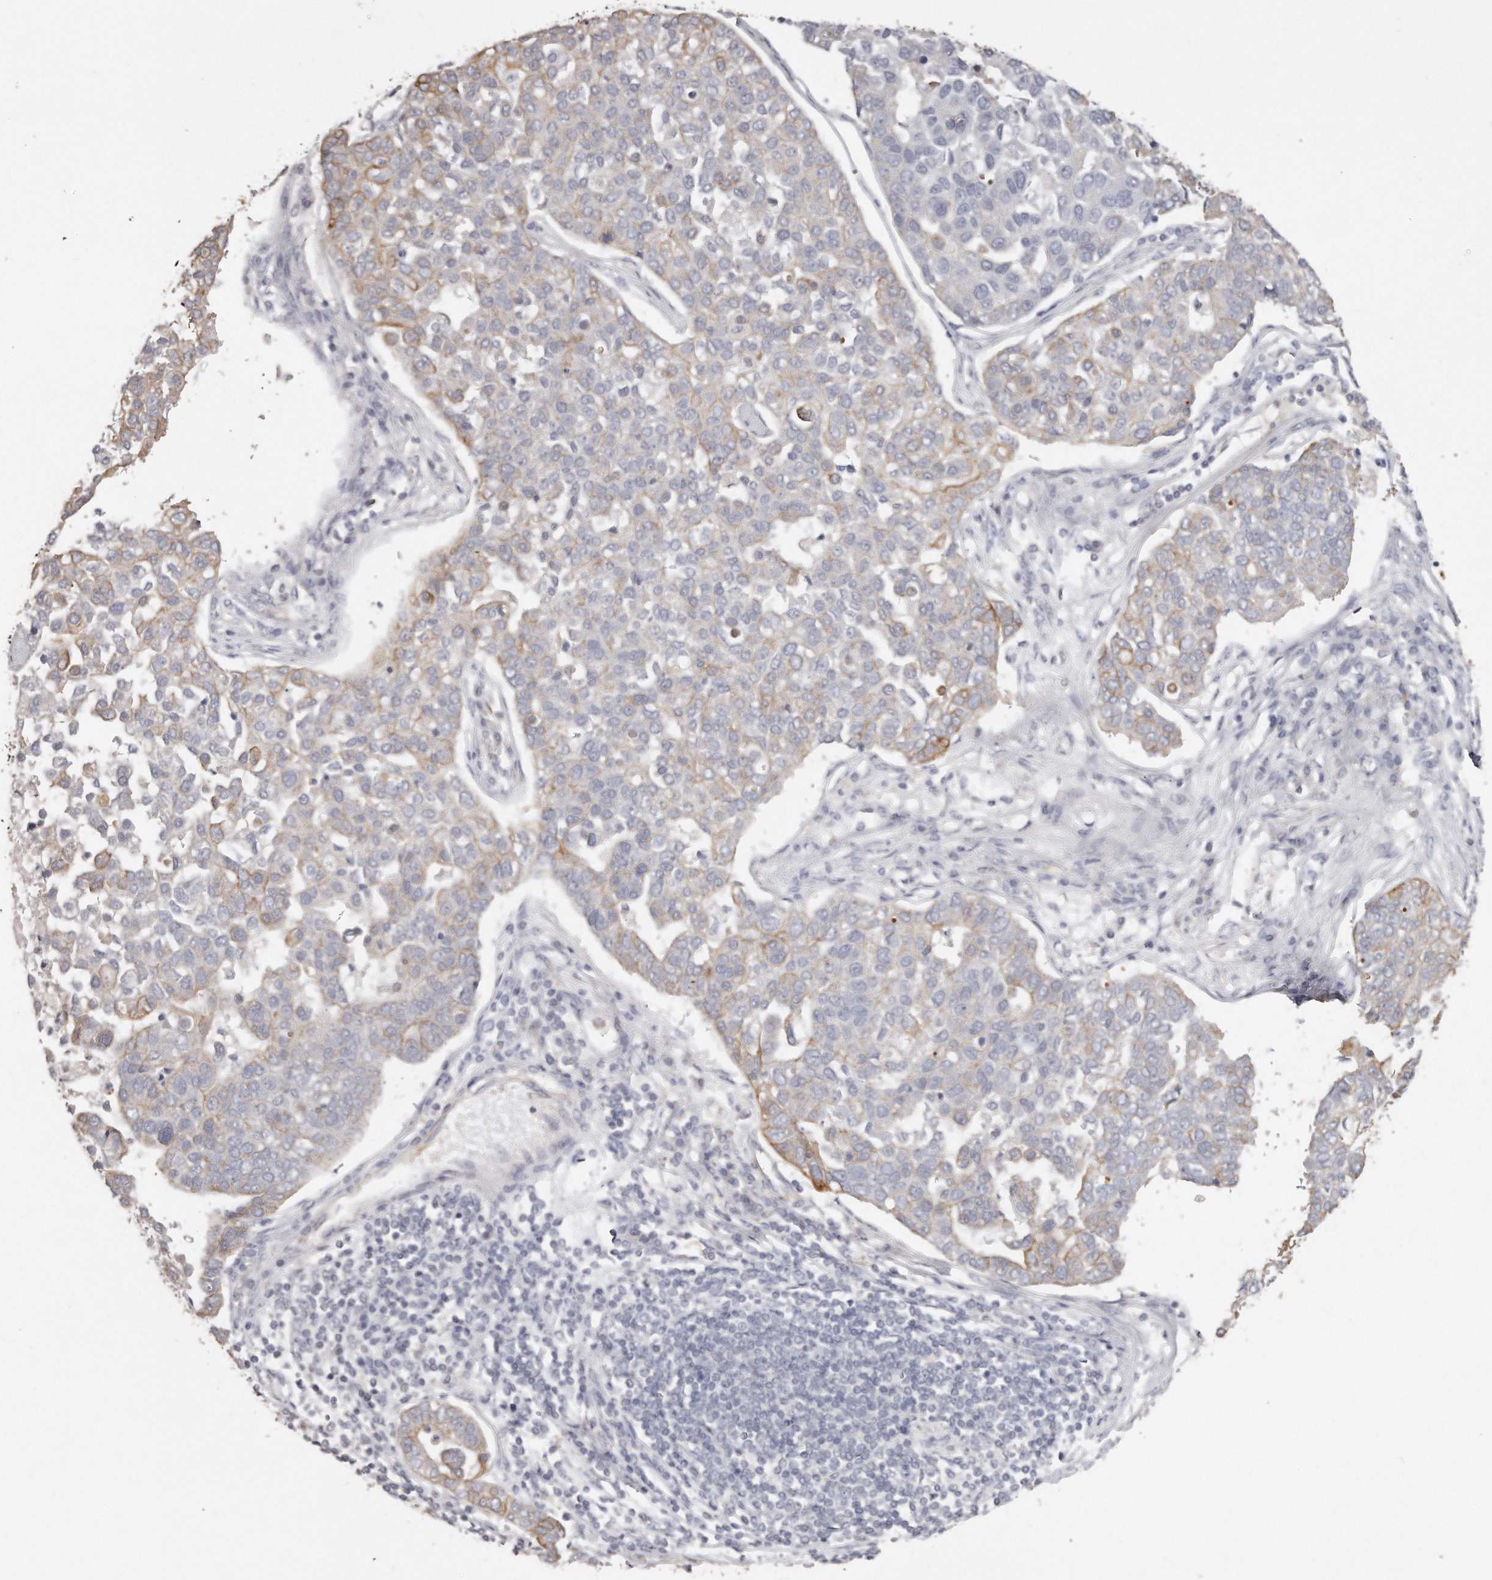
{"staining": {"intensity": "moderate", "quantity": "<25%", "location": "cytoplasmic/membranous"}, "tissue": "pancreatic cancer", "cell_type": "Tumor cells", "image_type": "cancer", "snomed": [{"axis": "morphology", "description": "Adenocarcinoma, NOS"}, {"axis": "topography", "description": "Pancreas"}], "caption": "Tumor cells display low levels of moderate cytoplasmic/membranous staining in about <25% of cells in human adenocarcinoma (pancreatic).", "gene": "ZYG11A", "patient": {"sex": "female", "age": 61}}